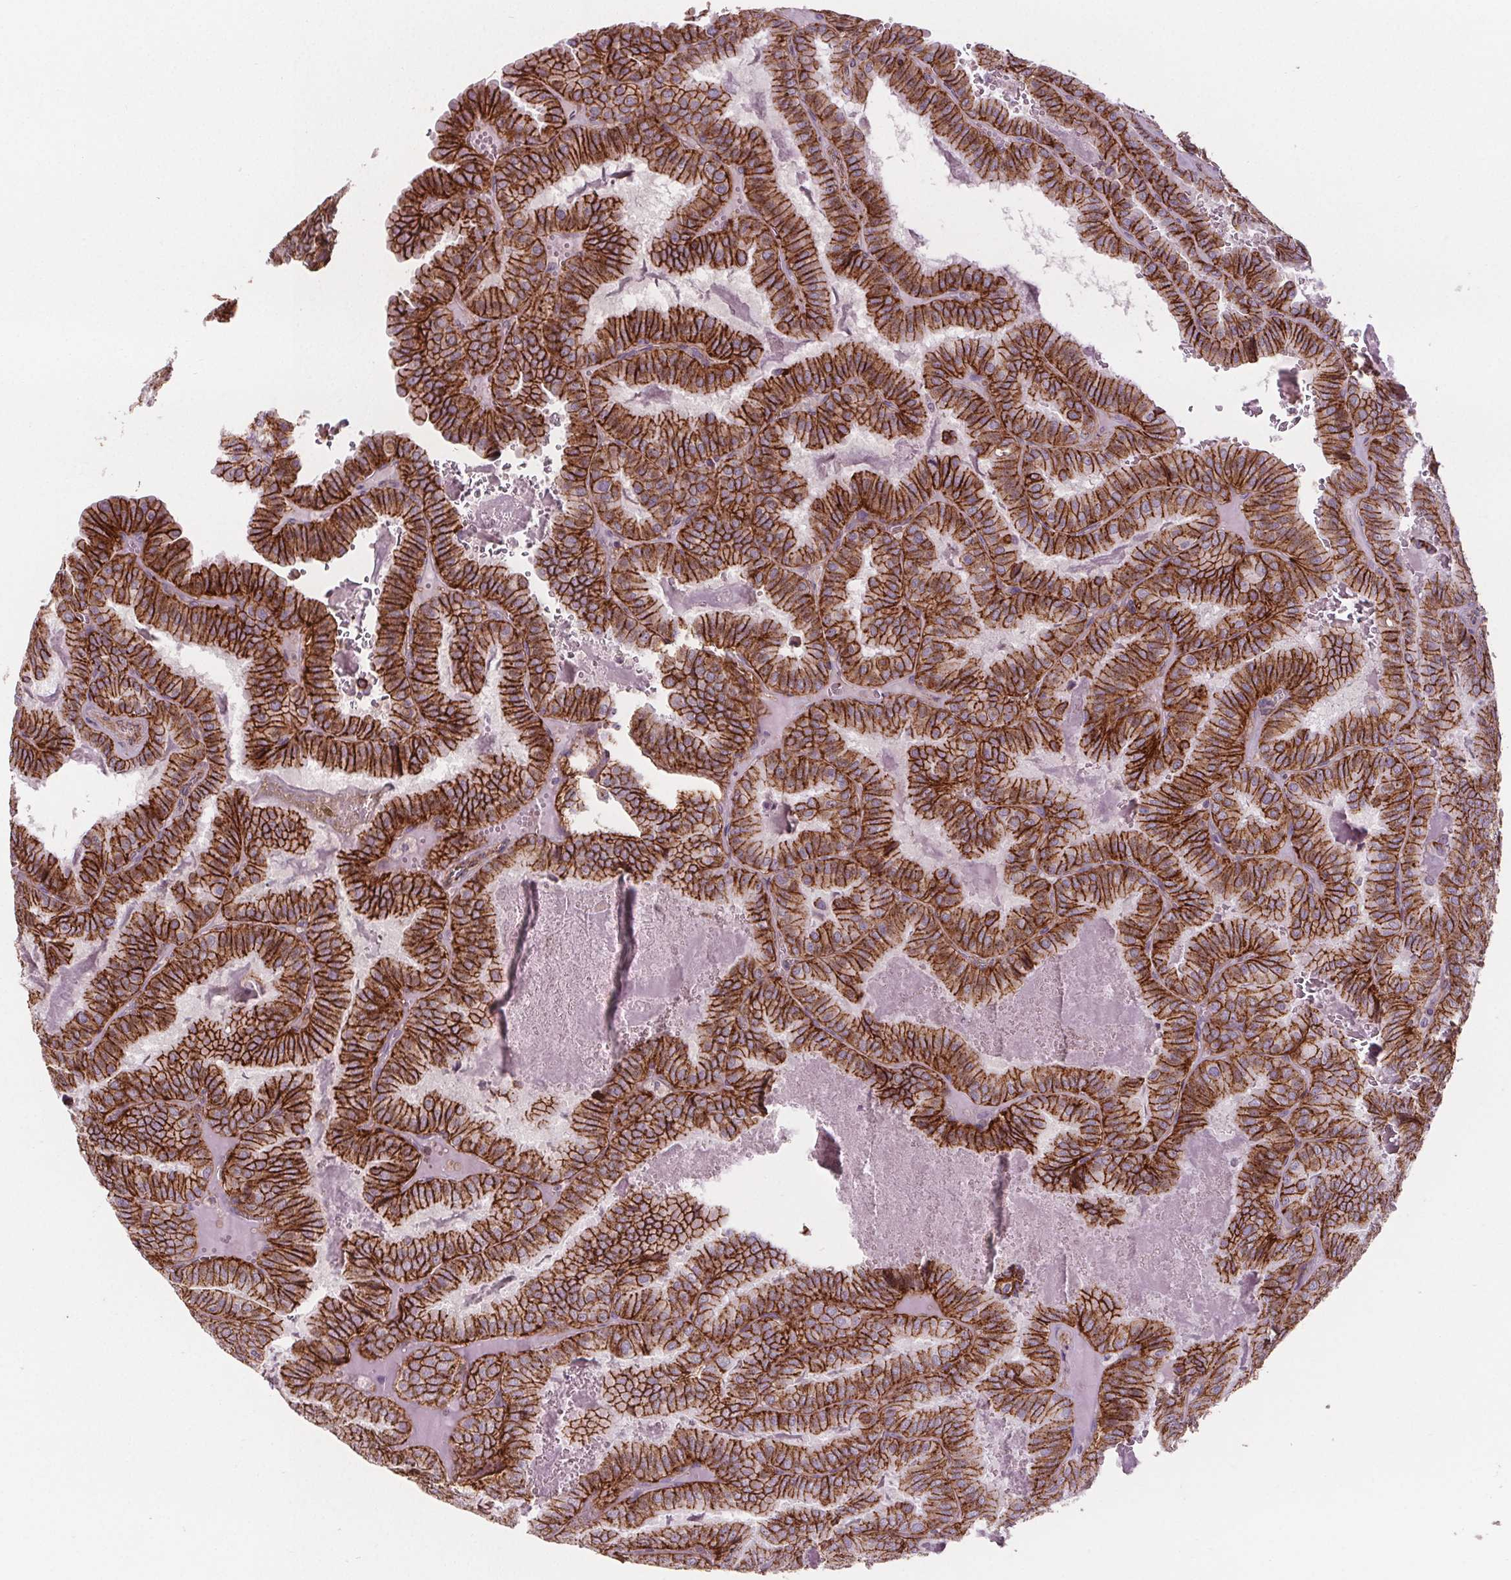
{"staining": {"intensity": "strong", "quantity": ">75%", "location": "cytoplasmic/membranous"}, "tissue": "thyroid cancer", "cell_type": "Tumor cells", "image_type": "cancer", "snomed": [{"axis": "morphology", "description": "Papillary adenocarcinoma, NOS"}, {"axis": "topography", "description": "Thyroid gland"}], "caption": "Strong cytoplasmic/membranous expression for a protein is identified in about >75% of tumor cells of thyroid papillary adenocarcinoma using immunohistochemistry.", "gene": "ATP1A1", "patient": {"sex": "female", "age": 75}}